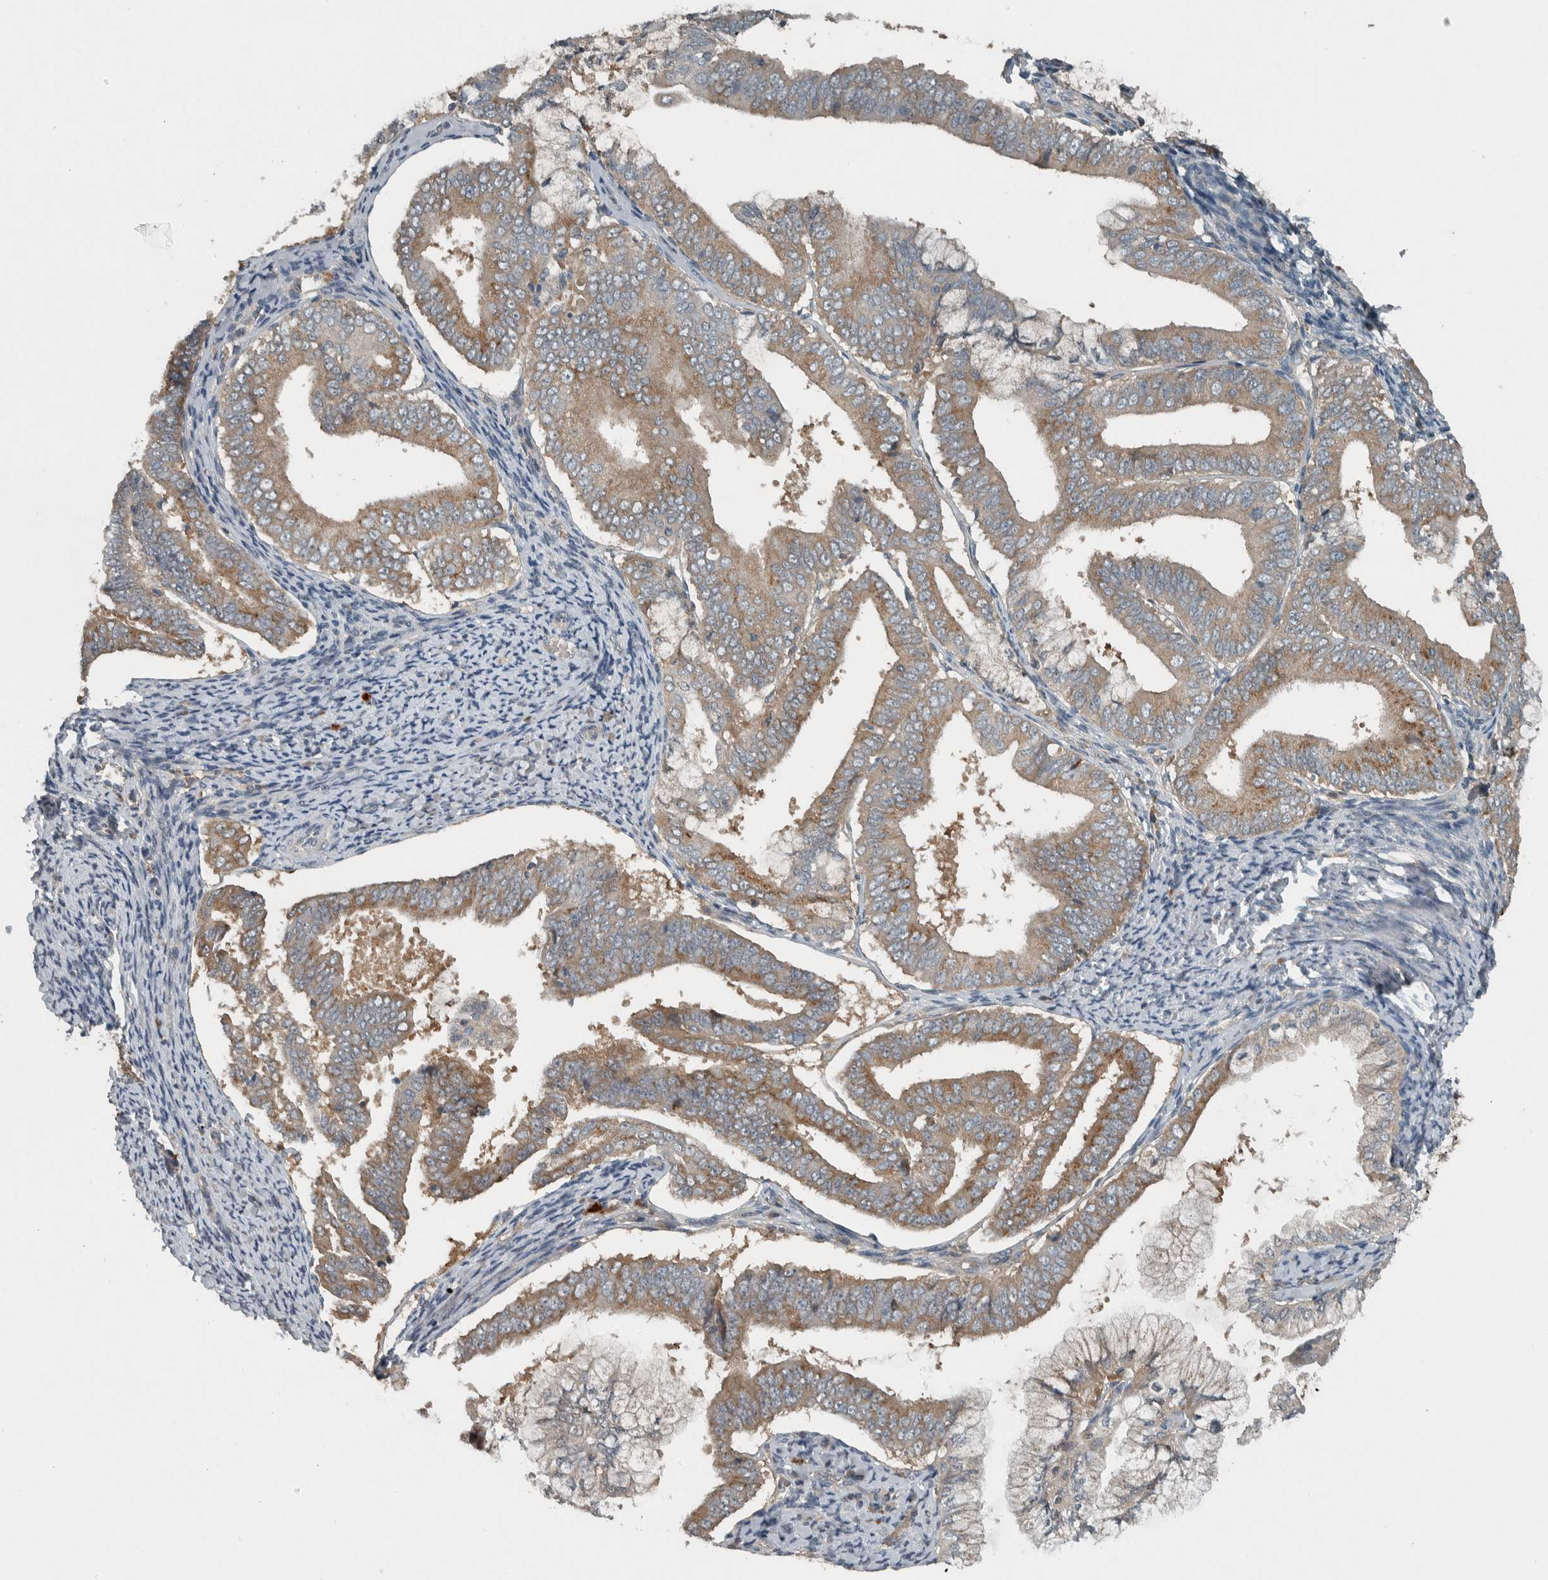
{"staining": {"intensity": "moderate", "quantity": "25%-75%", "location": "cytoplasmic/membranous"}, "tissue": "endometrial cancer", "cell_type": "Tumor cells", "image_type": "cancer", "snomed": [{"axis": "morphology", "description": "Adenocarcinoma, NOS"}, {"axis": "topography", "description": "Endometrium"}], "caption": "This is a histology image of immunohistochemistry staining of adenocarcinoma (endometrial), which shows moderate expression in the cytoplasmic/membranous of tumor cells.", "gene": "CLCN2", "patient": {"sex": "female", "age": 63}}